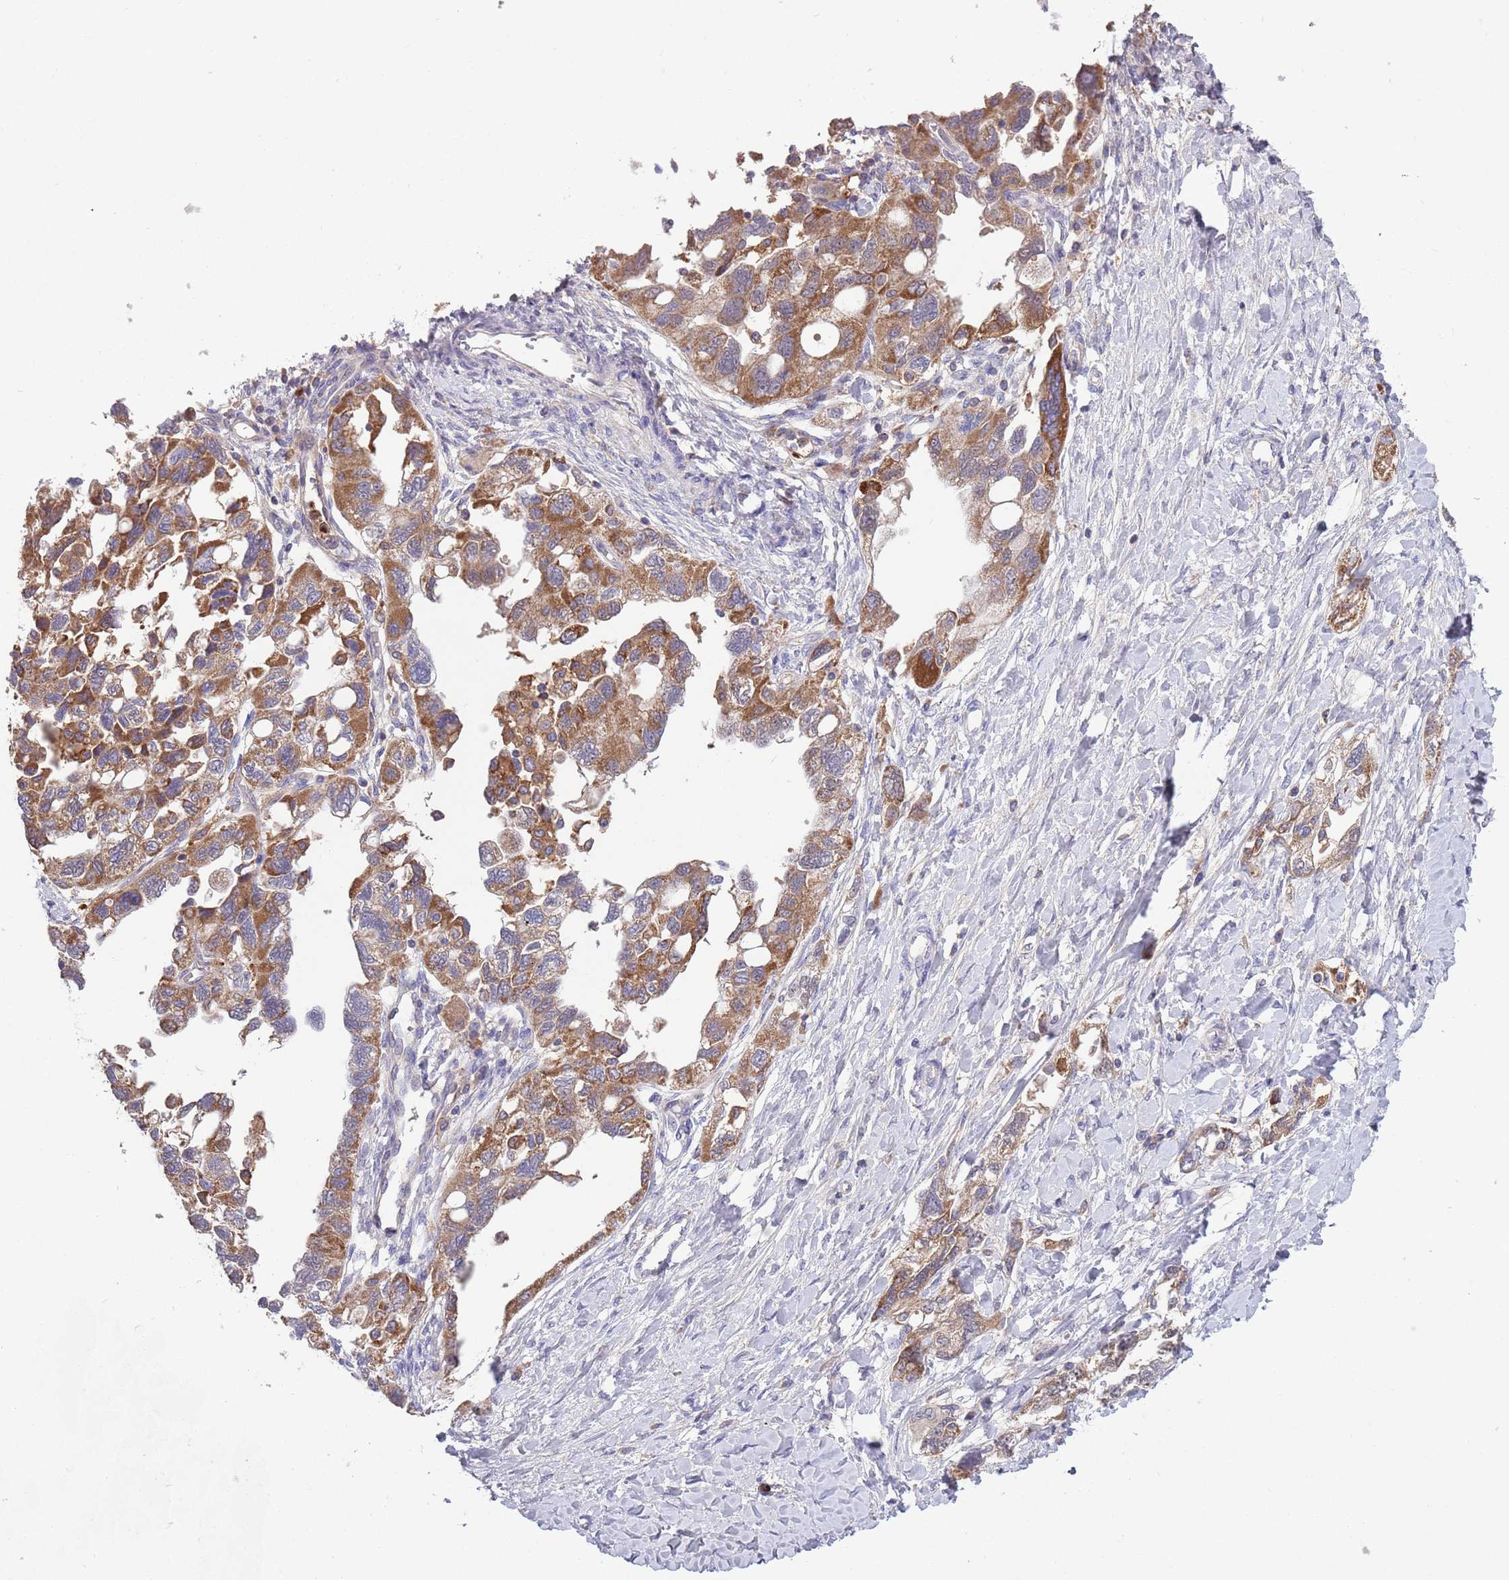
{"staining": {"intensity": "moderate", "quantity": ">75%", "location": "cytoplasmic/membranous"}, "tissue": "ovarian cancer", "cell_type": "Tumor cells", "image_type": "cancer", "snomed": [{"axis": "morphology", "description": "Carcinoma, NOS"}, {"axis": "morphology", "description": "Cystadenocarcinoma, serous, NOS"}, {"axis": "topography", "description": "Ovary"}], "caption": "Protein staining shows moderate cytoplasmic/membranous expression in approximately >75% of tumor cells in serous cystadenocarcinoma (ovarian). The protein of interest is stained brown, and the nuclei are stained in blue (DAB (3,3'-diaminobenzidine) IHC with brightfield microscopy, high magnification).", "gene": "DDT", "patient": {"sex": "female", "age": 69}}